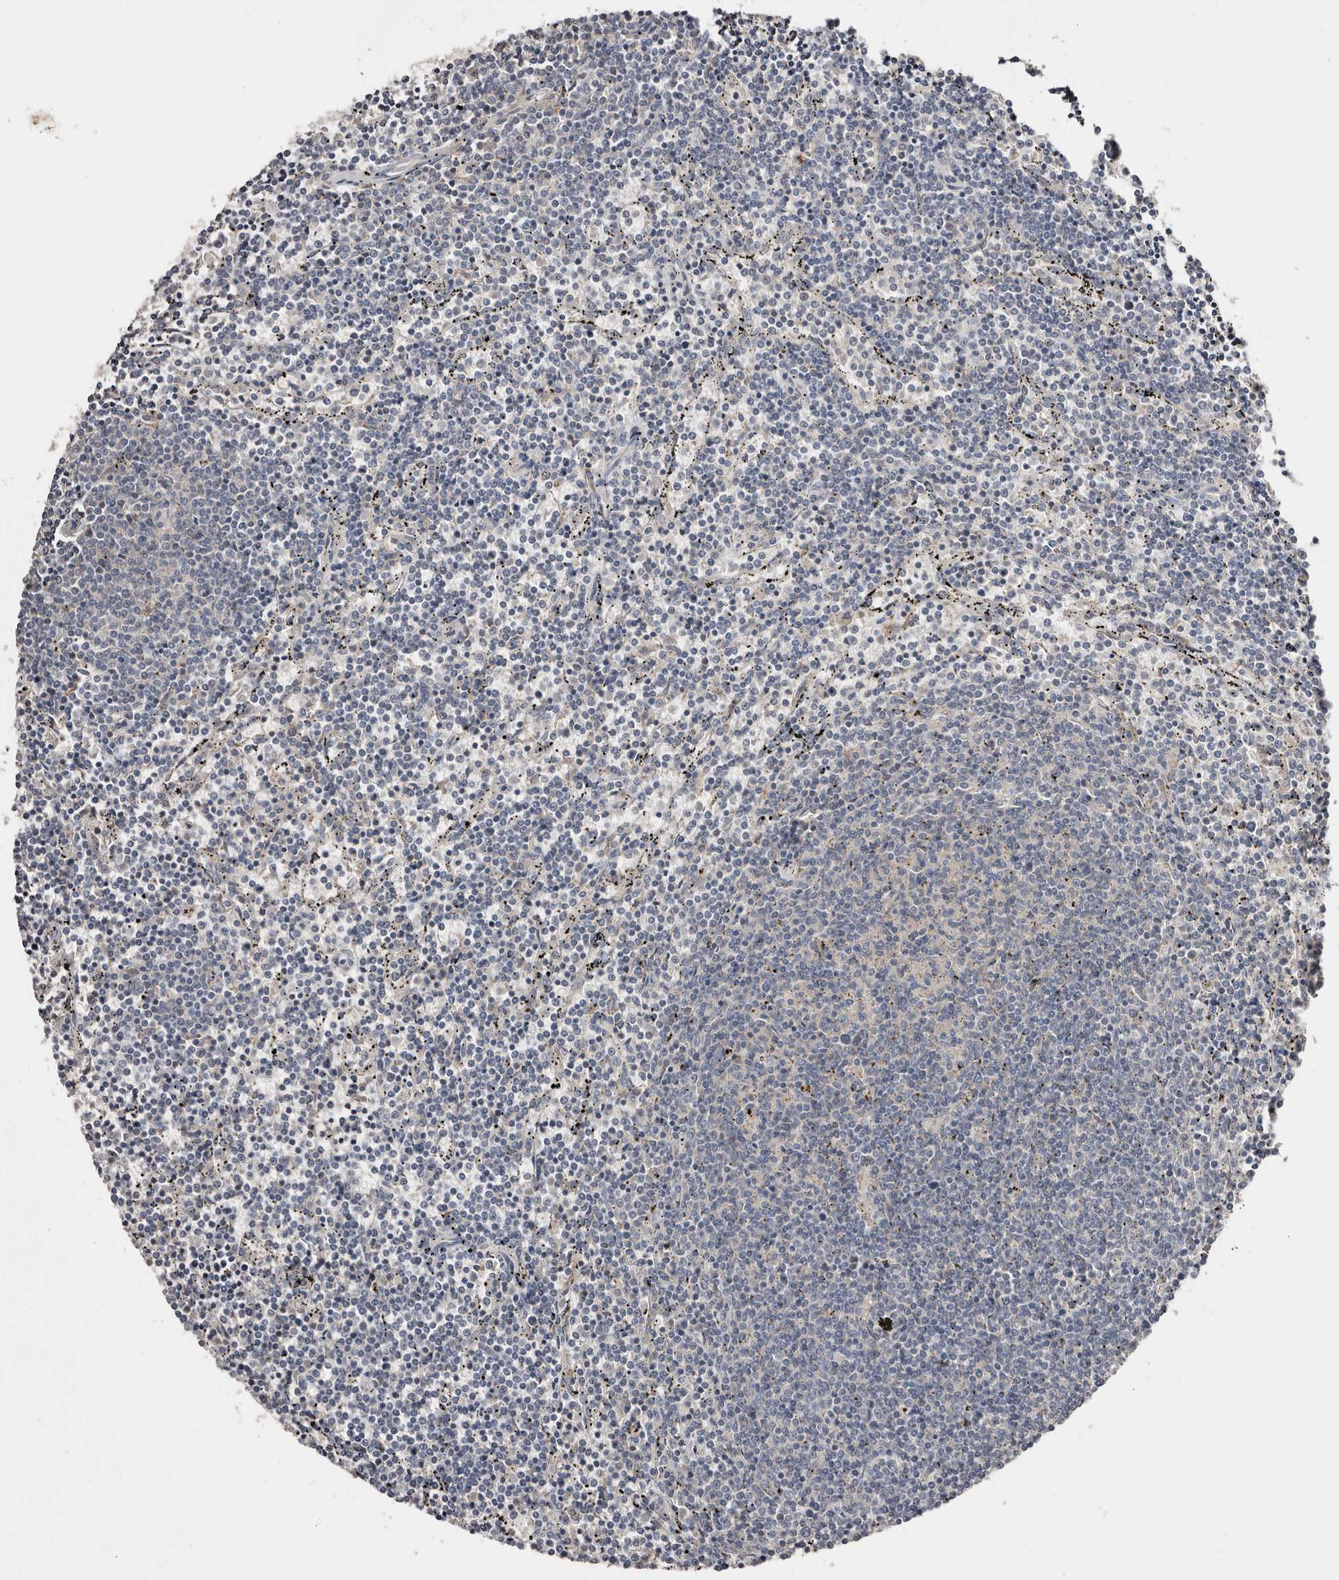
{"staining": {"intensity": "negative", "quantity": "none", "location": "none"}, "tissue": "lymphoma", "cell_type": "Tumor cells", "image_type": "cancer", "snomed": [{"axis": "morphology", "description": "Malignant lymphoma, non-Hodgkin's type, Low grade"}, {"axis": "topography", "description": "Spleen"}], "caption": "Immunohistochemical staining of malignant lymphoma, non-Hodgkin's type (low-grade) shows no significant expression in tumor cells. (Stains: DAB (3,3'-diaminobenzidine) IHC with hematoxylin counter stain, Microscopy: brightfield microscopy at high magnification).", "gene": "SLC39A2", "patient": {"sex": "female", "age": 50}}